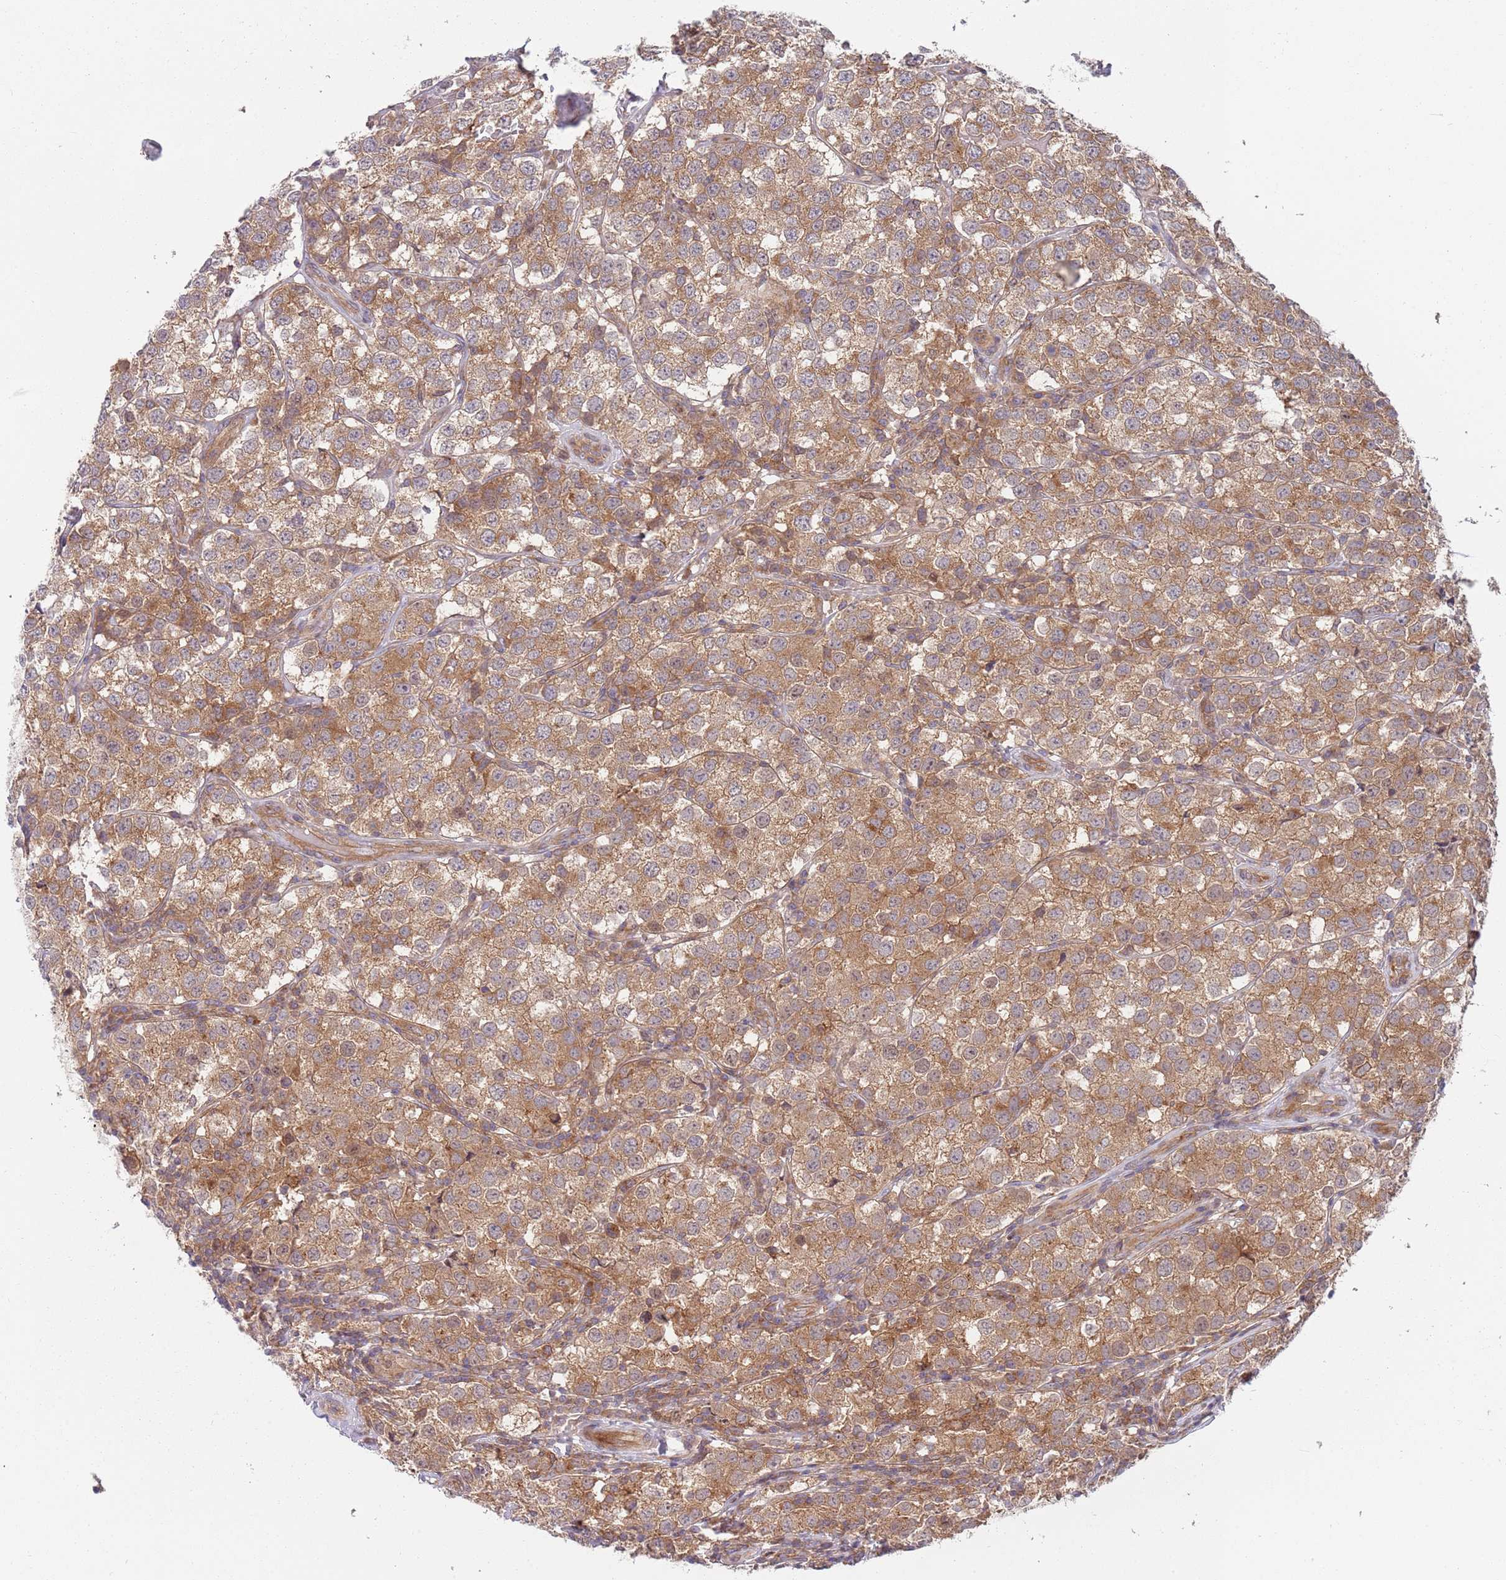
{"staining": {"intensity": "moderate", "quantity": ">75%", "location": "cytoplasmic/membranous"}, "tissue": "testis cancer", "cell_type": "Tumor cells", "image_type": "cancer", "snomed": [{"axis": "morphology", "description": "Seminoma, NOS"}, {"axis": "topography", "description": "Testis"}], "caption": "A histopathology image of seminoma (testis) stained for a protein demonstrates moderate cytoplasmic/membranous brown staining in tumor cells.", "gene": "GGA1", "patient": {"sex": "male", "age": 34}}